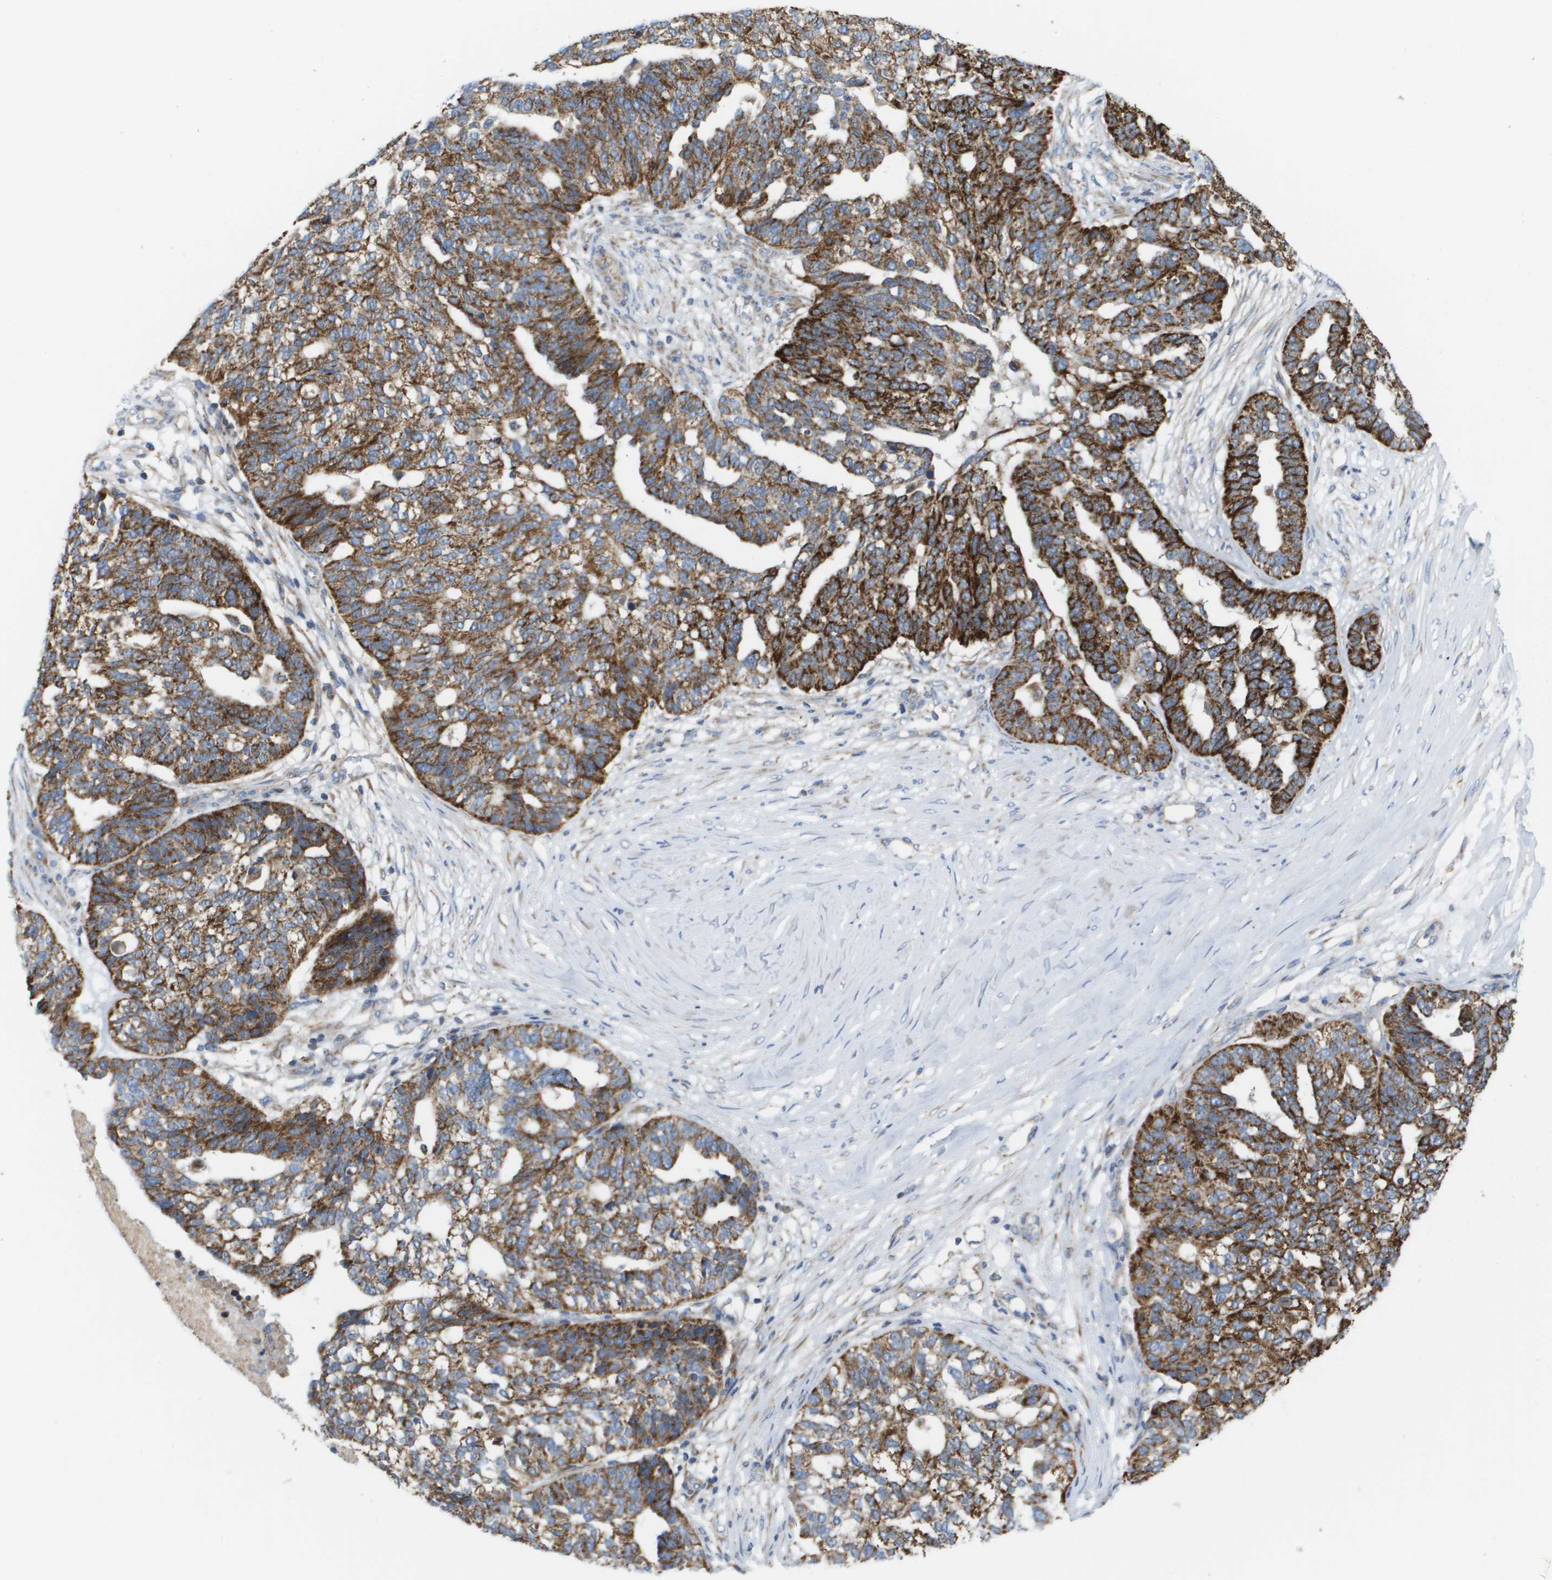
{"staining": {"intensity": "strong", "quantity": ">75%", "location": "cytoplasmic/membranous"}, "tissue": "ovarian cancer", "cell_type": "Tumor cells", "image_type": "cancer", "snomed": [{"axis": "morphology", "description": "Cystadenocarcinoma, serous, NOS"}, {"axis": "topography", "description": "Ovary"}], "caption": "High-power microscopy captured an IHC histopathology image of serous cystadenocarcinoma (ovarian), revealing strong cytoplasmic/membranous staining in about >75% of tumor cells. (DAB IHC, brown staining for protein, blue staining for nuclei).", "gene": "FIS1", "patient": {"sex": "female", "age": 59}}